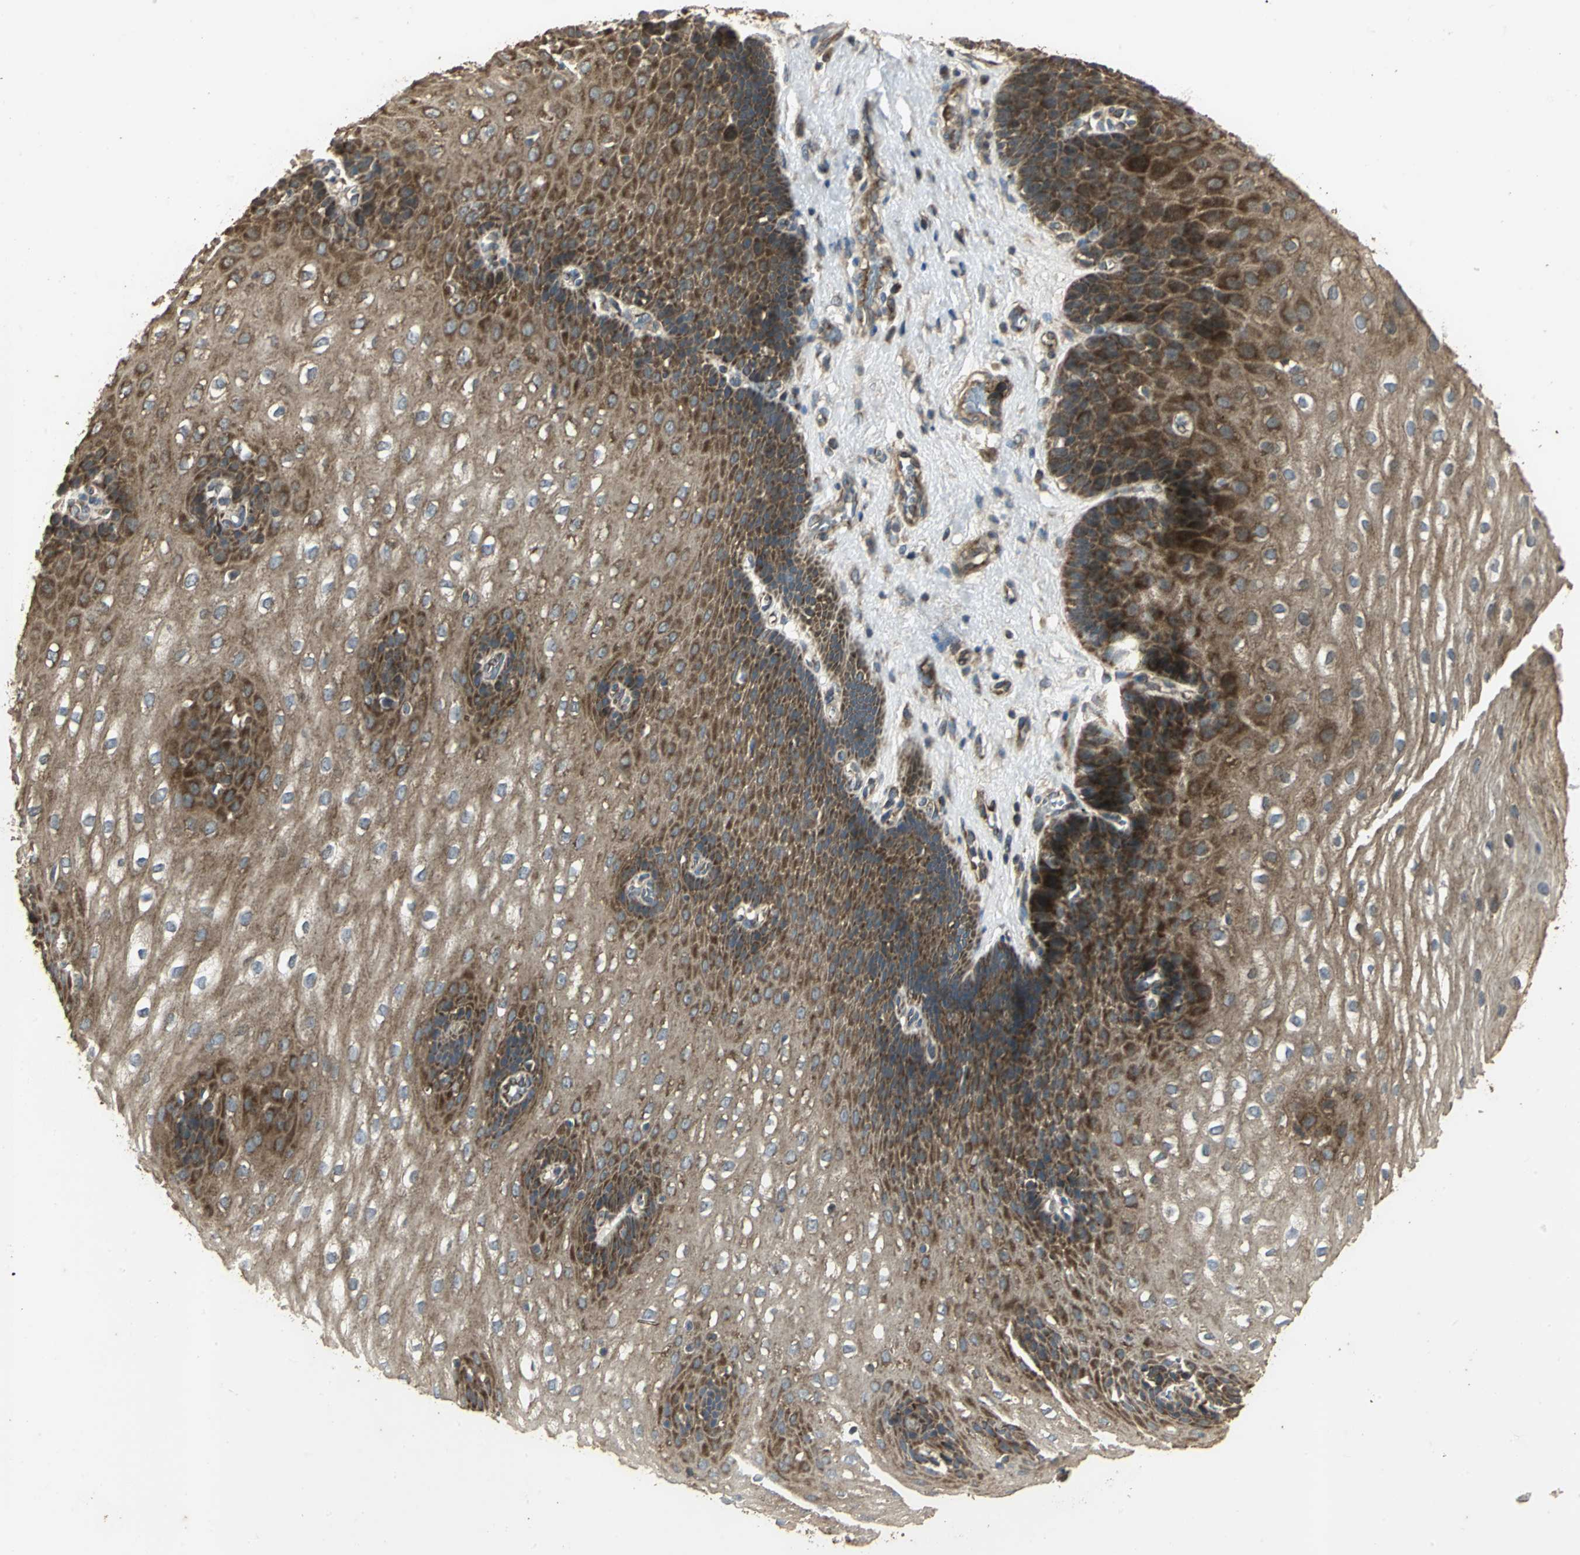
{"staining": {"intensity": "strong", "quantity": ">75%", "location": "cytoplasmic/membranous"}, "tissue": "esophagus", "cell_type": "Squamous epithelial cells", "image_type": "normal", "snomed": [{"axis": "morphology", "description": "Normal tissue, NOS"}, {"axis": "topography", "description": "Esophagus"}], "caption": "Protein analysis of benign esophagus displays strong cytoplasmic/membranous expression in approximately >75% of squamous epithelial cells.", "gene": "KANK1", "patient": {"sex": "male", "age": 48}}